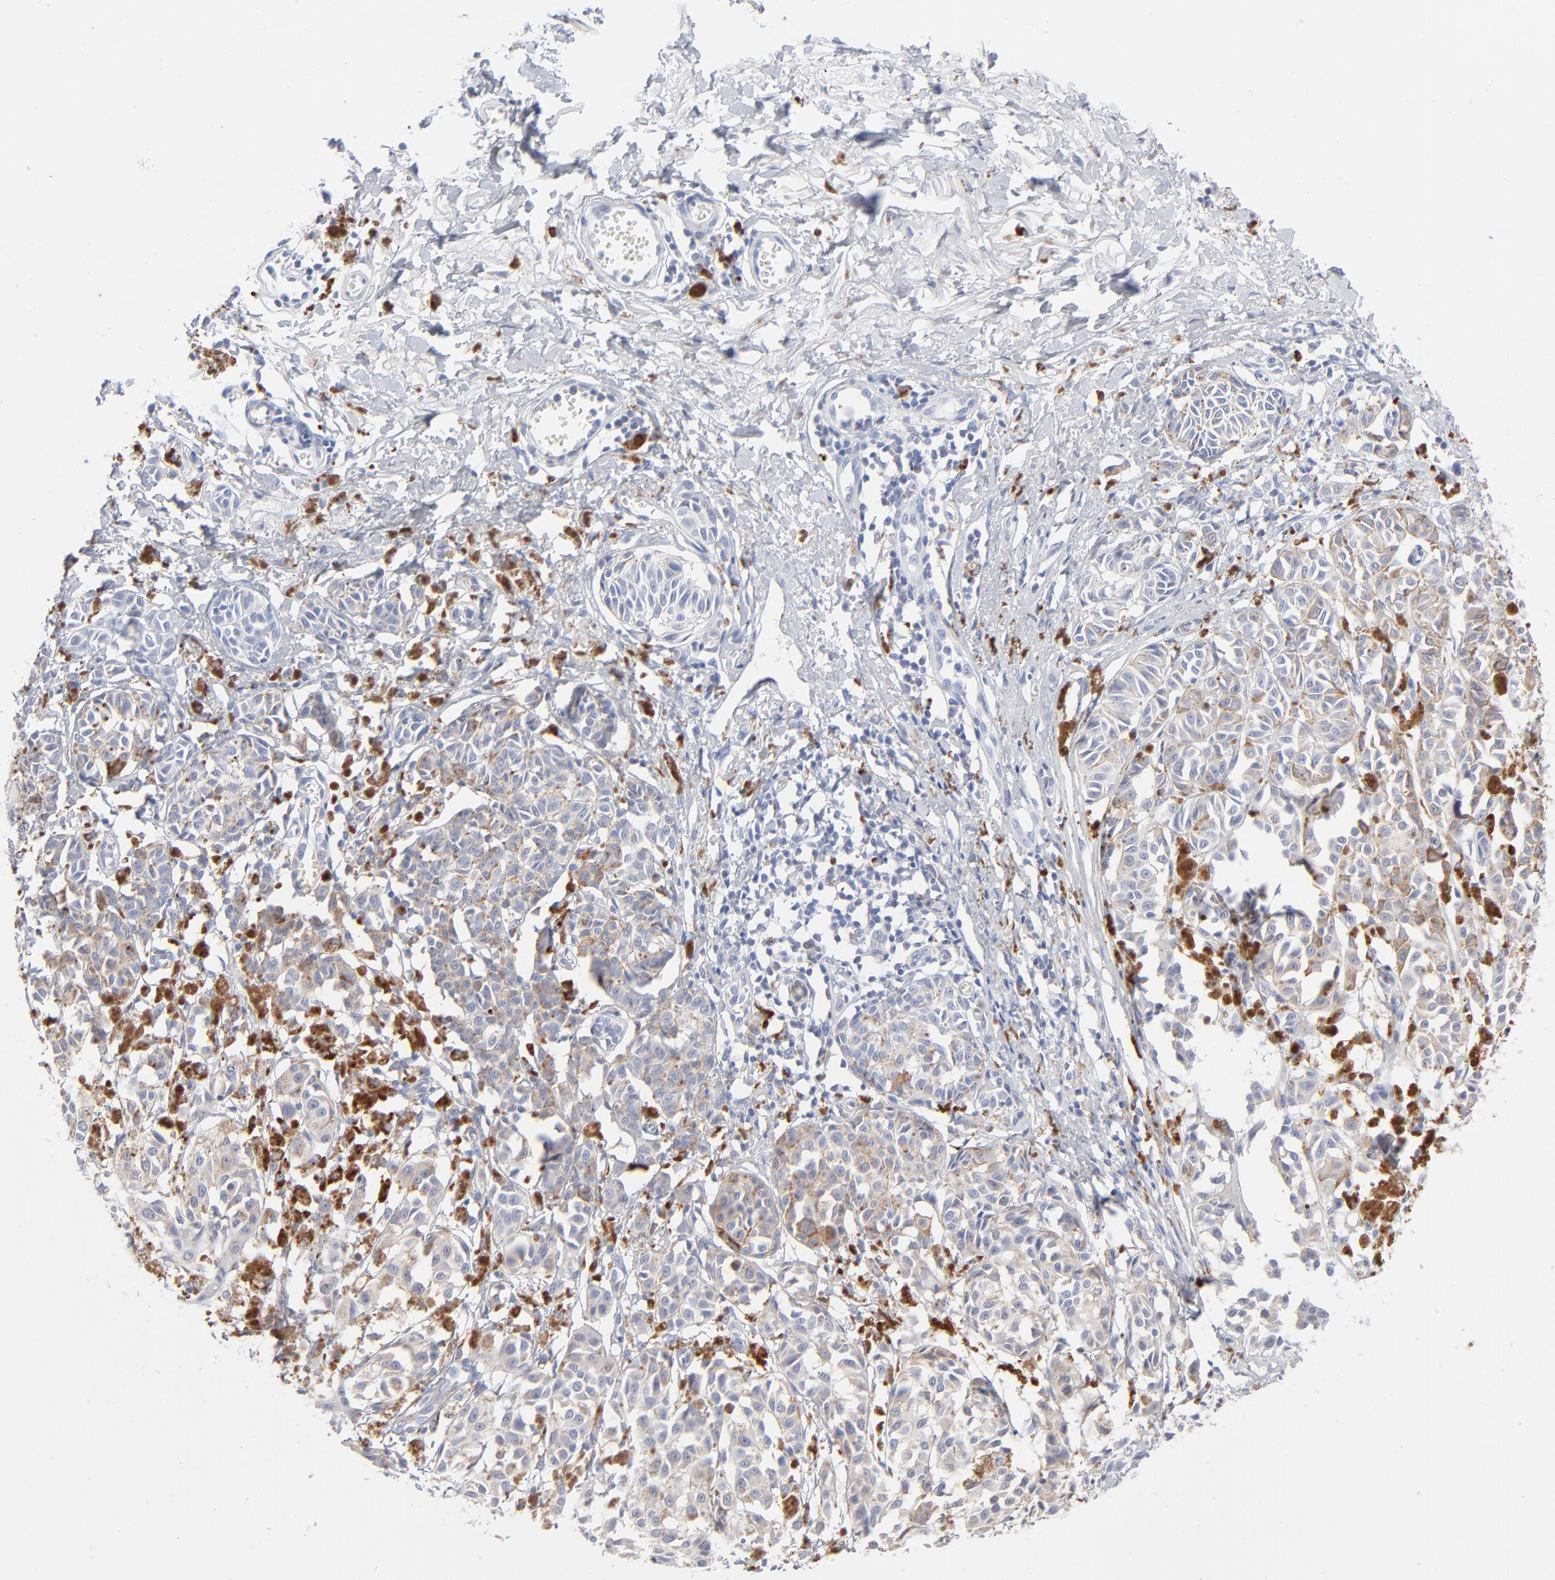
{"staining": {"intensity": "negative", "quantity": "none", "location": "none"}, "tissue": "melanoma", "cell_type": "Tumor cells", "image_type": "cancer", "snomed": [{"axis": "morphology", "description": "Malignant melanoma, NOS"}, {"axis": "topography", "description": "Skin"}], "caption": "IHC image of neoplastic tissue: malignant melanoma stained with DAB (3,3'-diaminobenzidine) displays no significant protein staining in tumor cells.", "gene": "CHCHD10", "patient": {"sex": "male", "age": 76}}